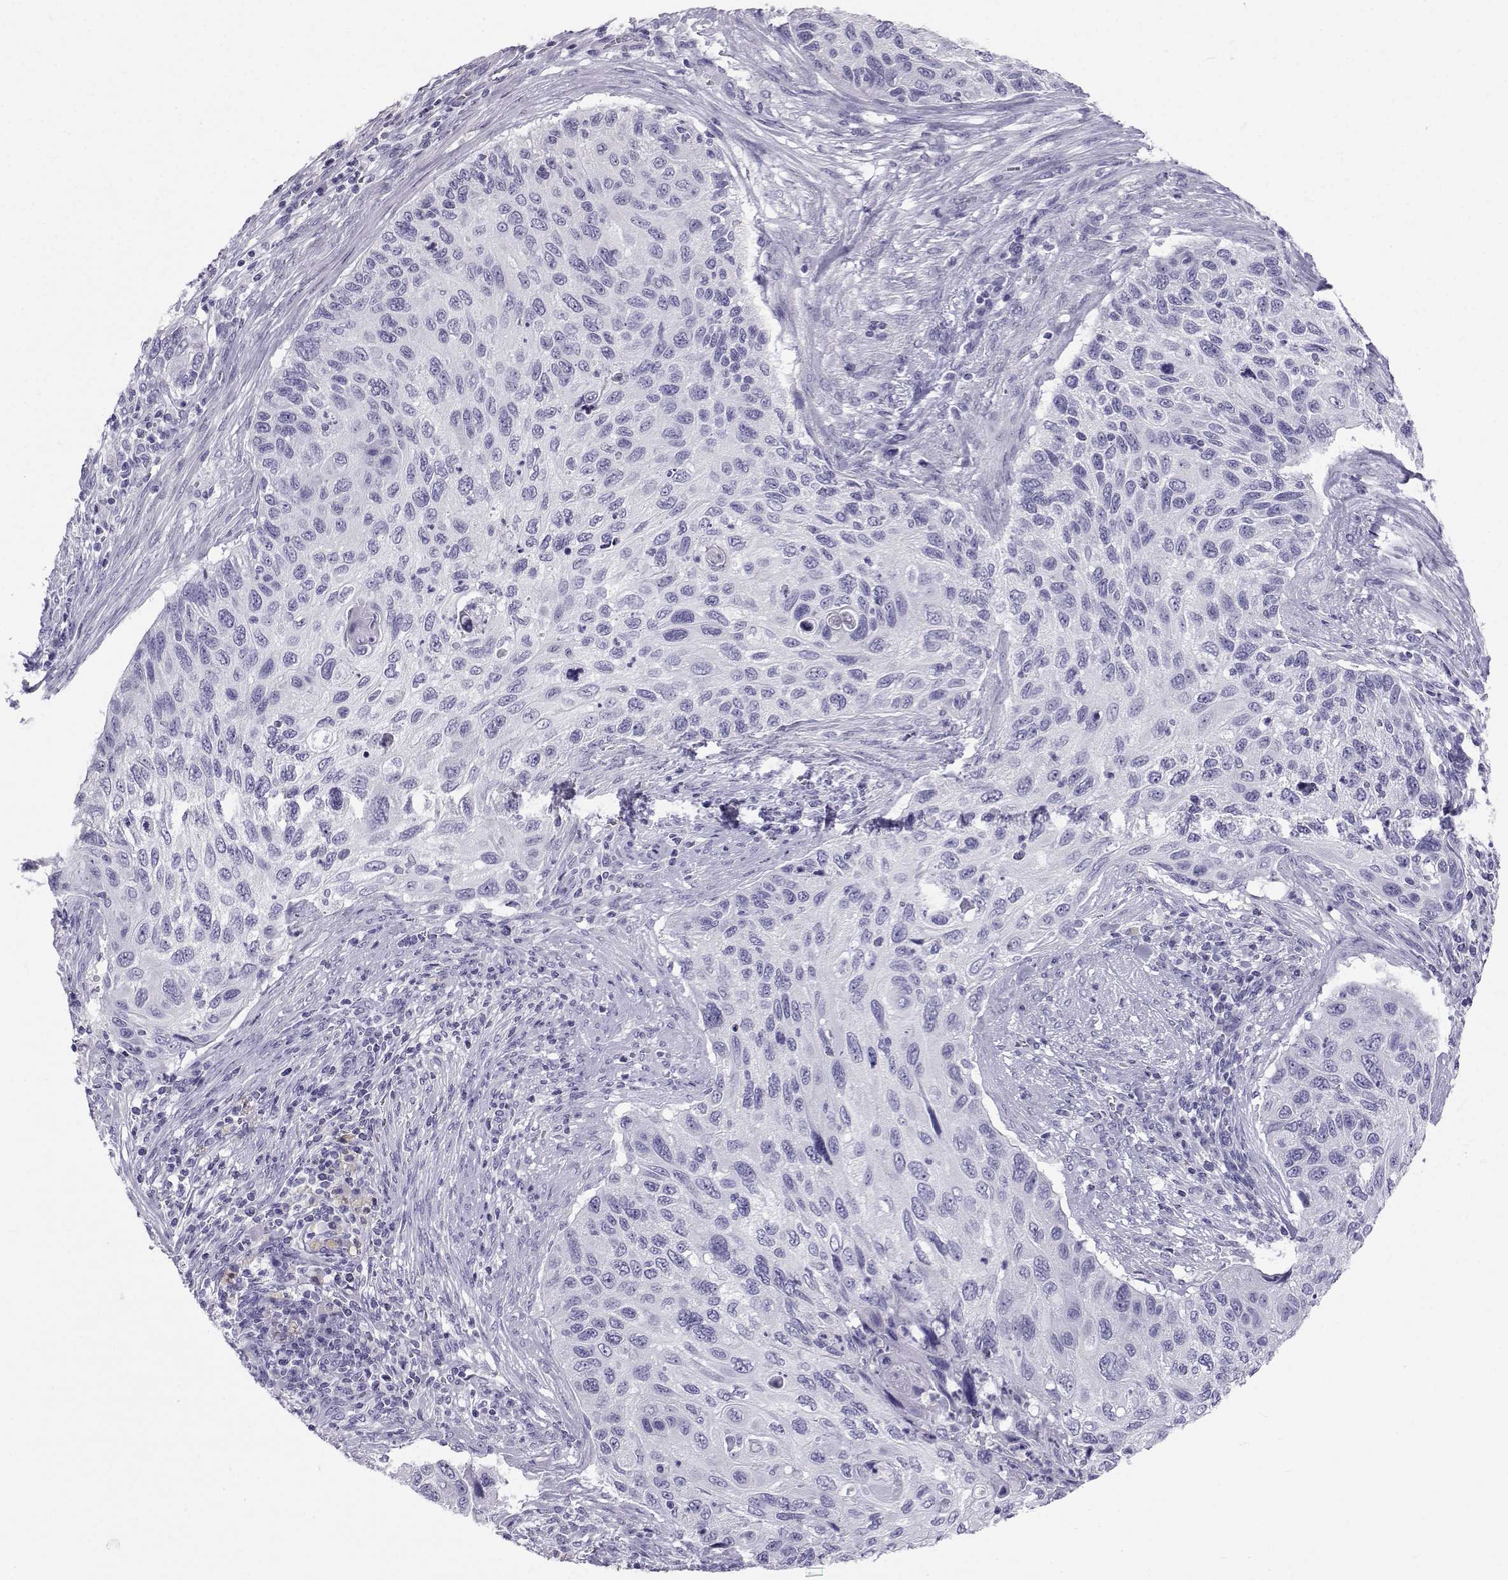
{"staining": {"intensity": "negative", "quantity": "none", "location": "none"}, "tissue": "cervical cancer", "cell_type": "Tumor cells", "image_type": "cancer", "snomed": [{"axis": "morphology", "description": "Squamous cell carcinoma, NOS"}, {"axis": "topography", "description": "Cervix"}], "caption": "DAB immunohistochemical staining of human cervical squamous cell carcinoma displays no significant positivity in tumor cells. (Stains: DAB (3,3'-diaminobenzidine) IHC with hematoxylin counter stain, Microscopy: brightfield microscopy at high magnification).", "gene": "SLC6A3", "patient": {"sex": "female", "age": 70}}